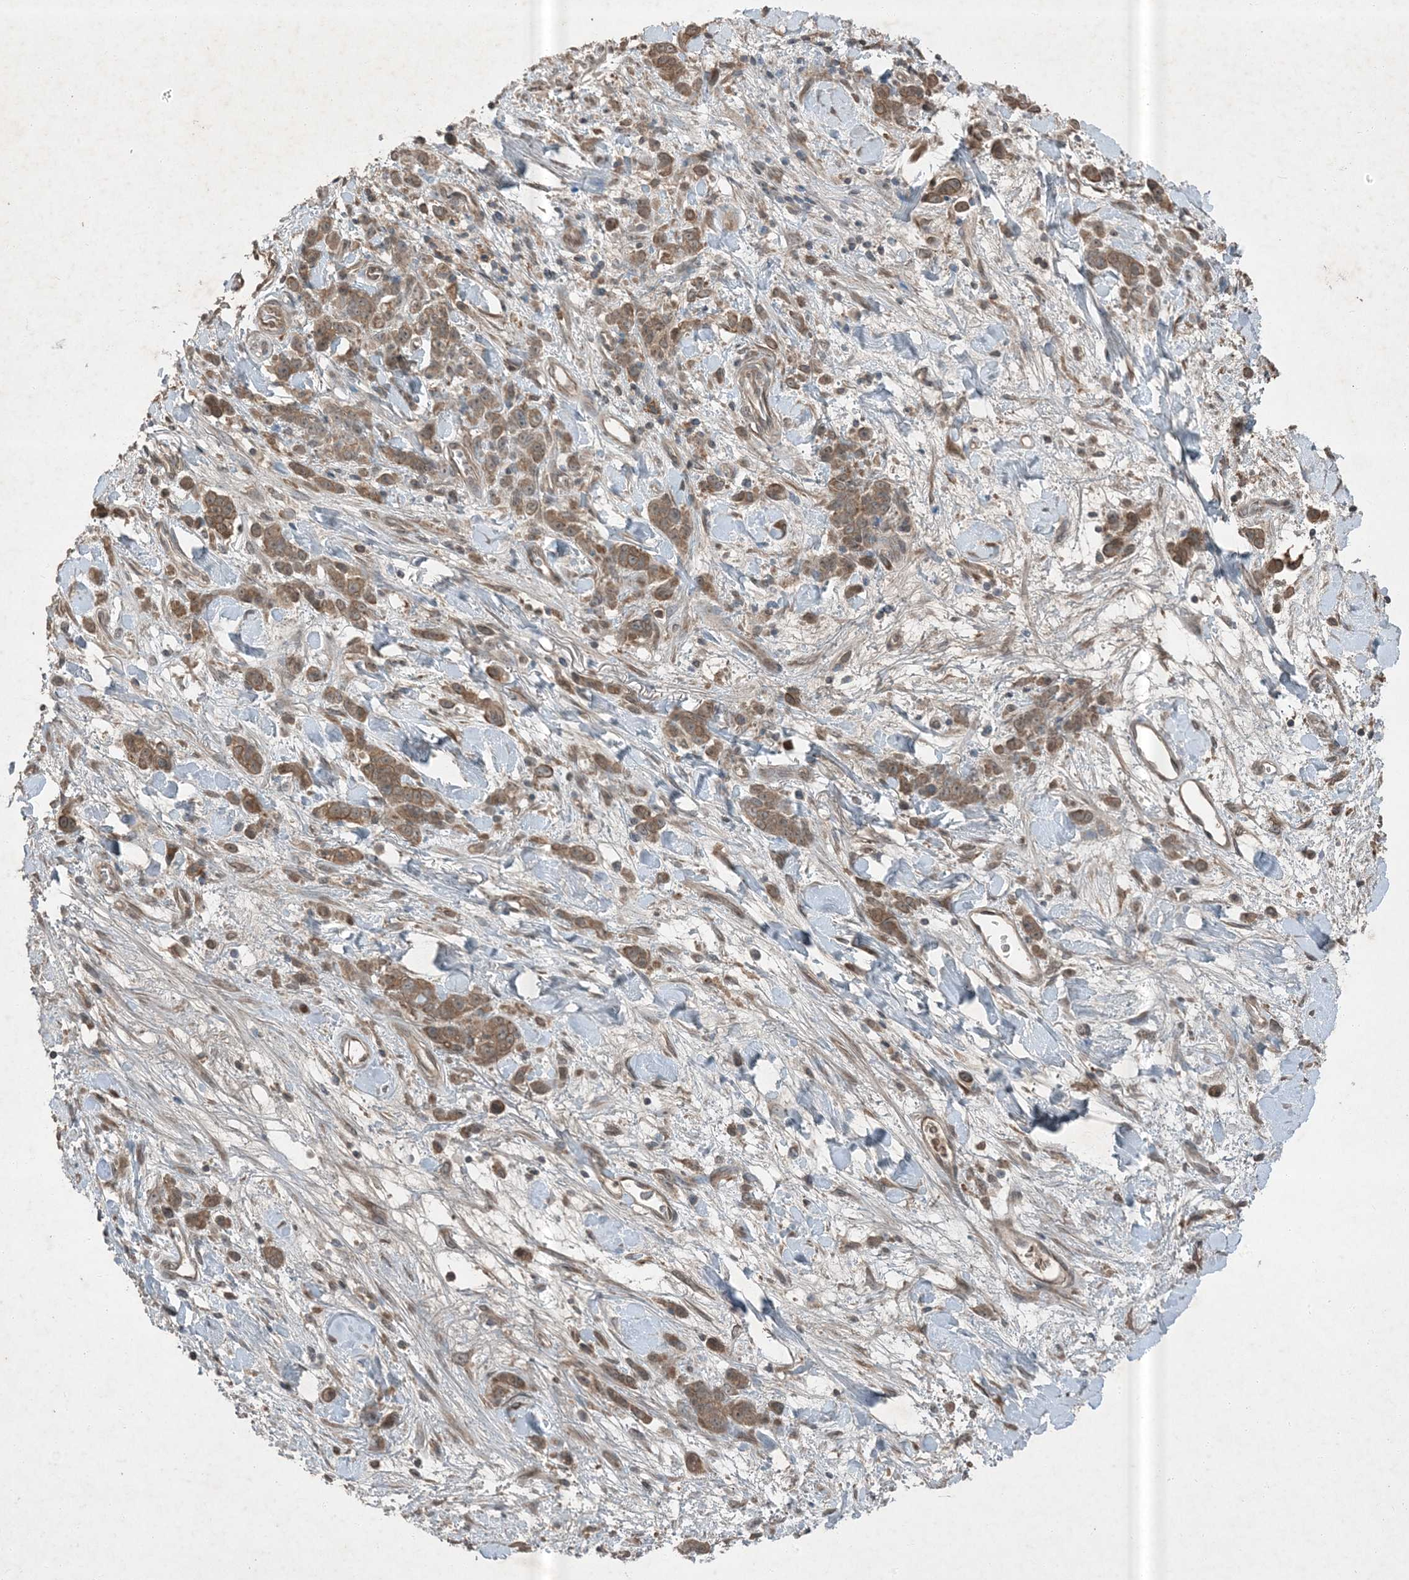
{"staining": {"intensity": "moderate", "quantity": ">75%", "location": "cytoplasmic/membranous"}, "tissue": "stomach cancer", "cell_type": "Tumor cells", "image_type": "cancer", "snomed": [{"axis": "morphology", "description": "Normal tissue, NOS"}, {"axis": "morphology", "description": "Adenocarcinoma, NOS"}, {"axis": "topography", "description": "Stomach"}], "caption": "This is an image of immunohistochemistry (IHC) staining of stomach cancer (adenocarcinoma), which shows moderate positivity in the cytoplasmic/membranous of tumor cells.", "gene": "MDN1", "patient": {"sex": "male", "age": 82}}